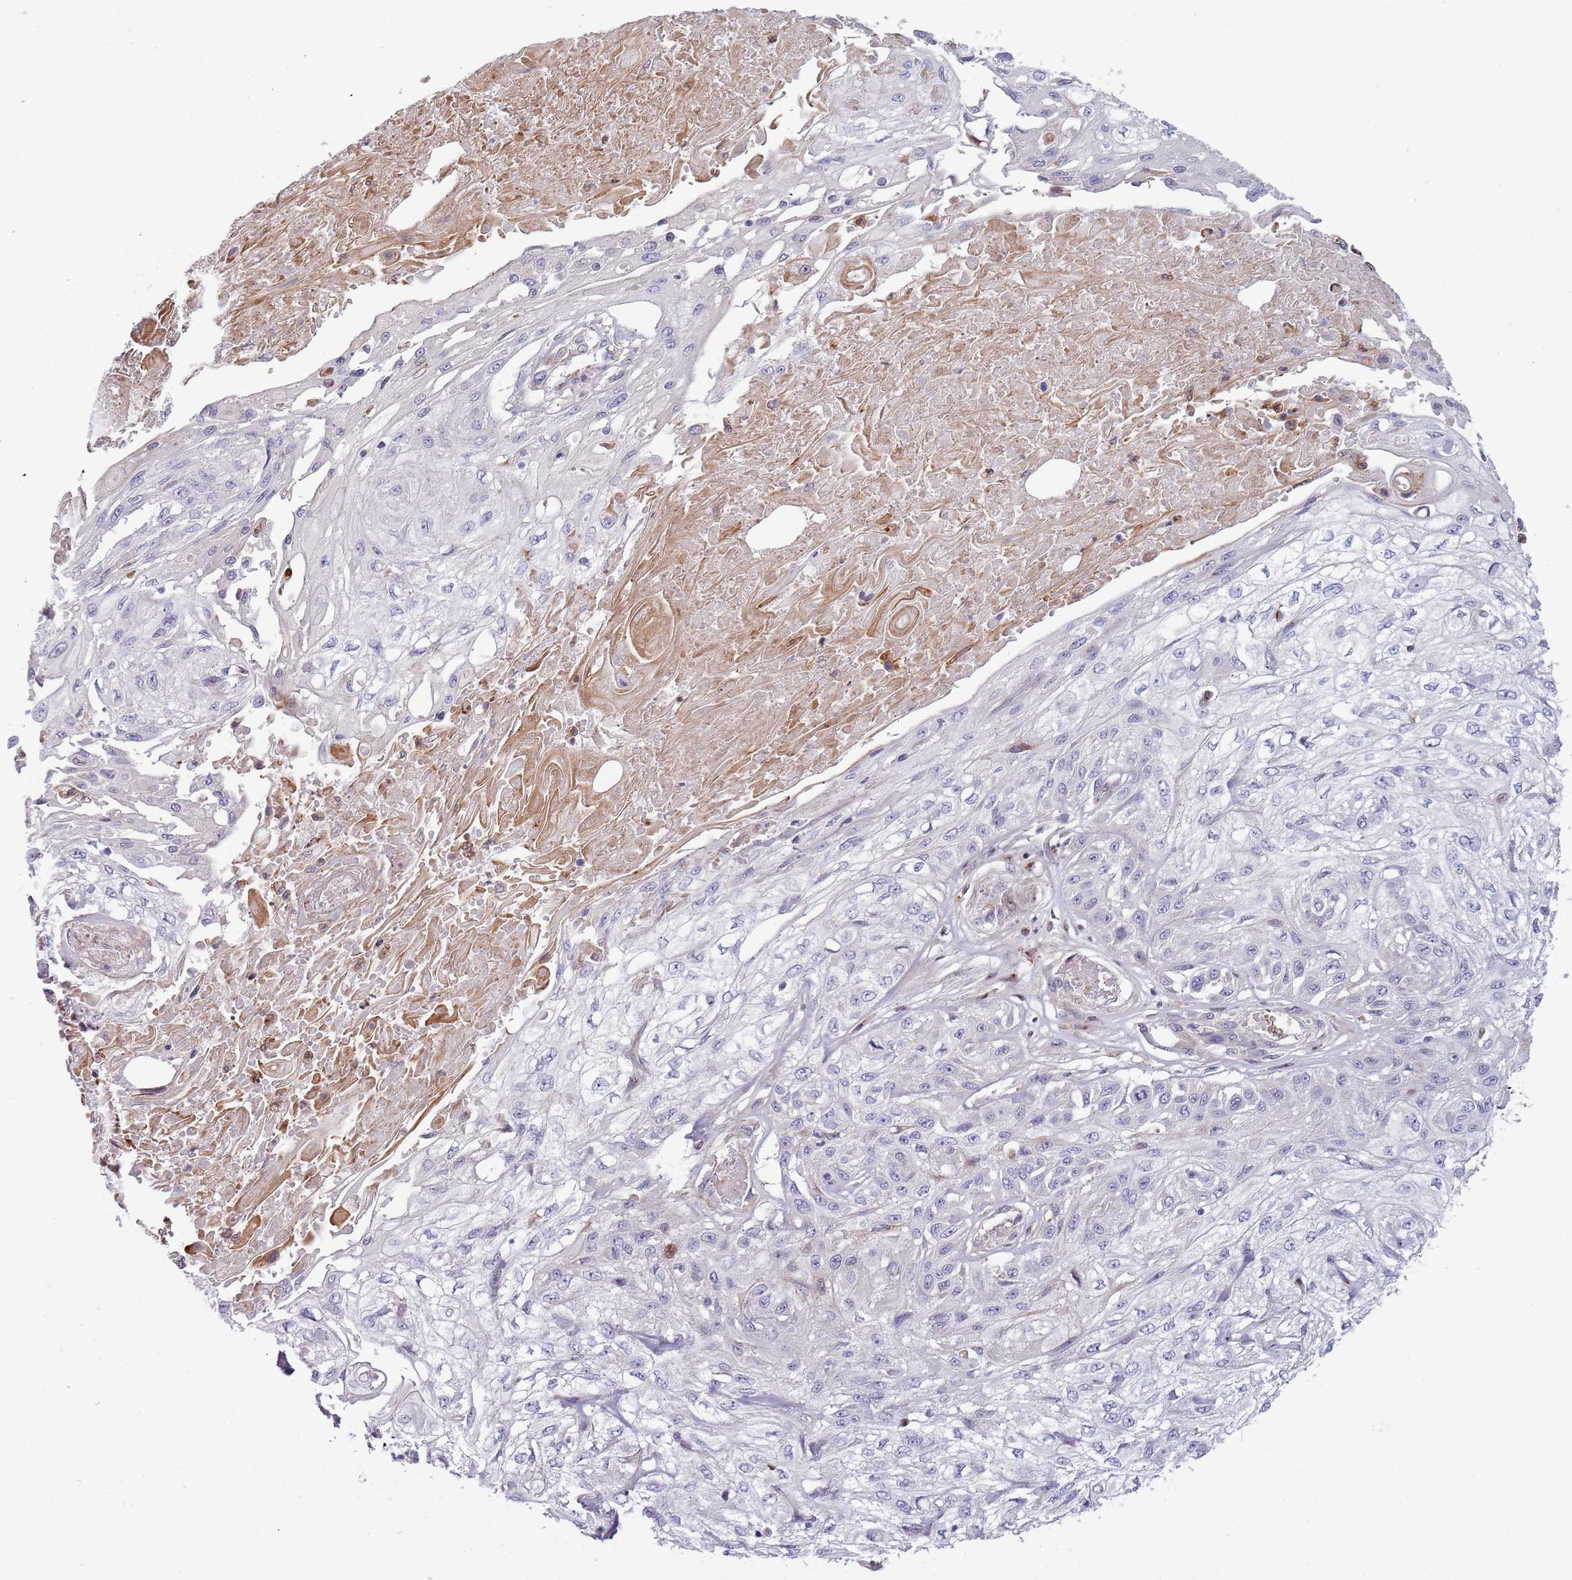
{"staining": {"intensity": "negative", "quantity": "none", "location": "none"}, "tissue": "skin cancer", "cell_type": "Tumor cells", "image_type": "cancer", "snomed": [{"axis": "morphology", "description": "Squamous cell carcinoma, NOS"}, {"axis": "morphology", "description": "Squamous cell carcinoma, metastatic, NOS"}, {"axis": "topography", "description": "Skin"}, {"axis": "topography", "description": "Lymph node"}], "caption": "An immunohistochemistry micrograph of skin cancer (metastatic squamous cell carcinoma) is shown. There is no staining in tumor cells of skin cancer (metastatic squamous cell carcinoma). (DAB (3,3'-diaminobenzidine) IHC with hematoxylin counter stain).", "gene": "NADK", "patient": {"sex": "male", "age": 75}}